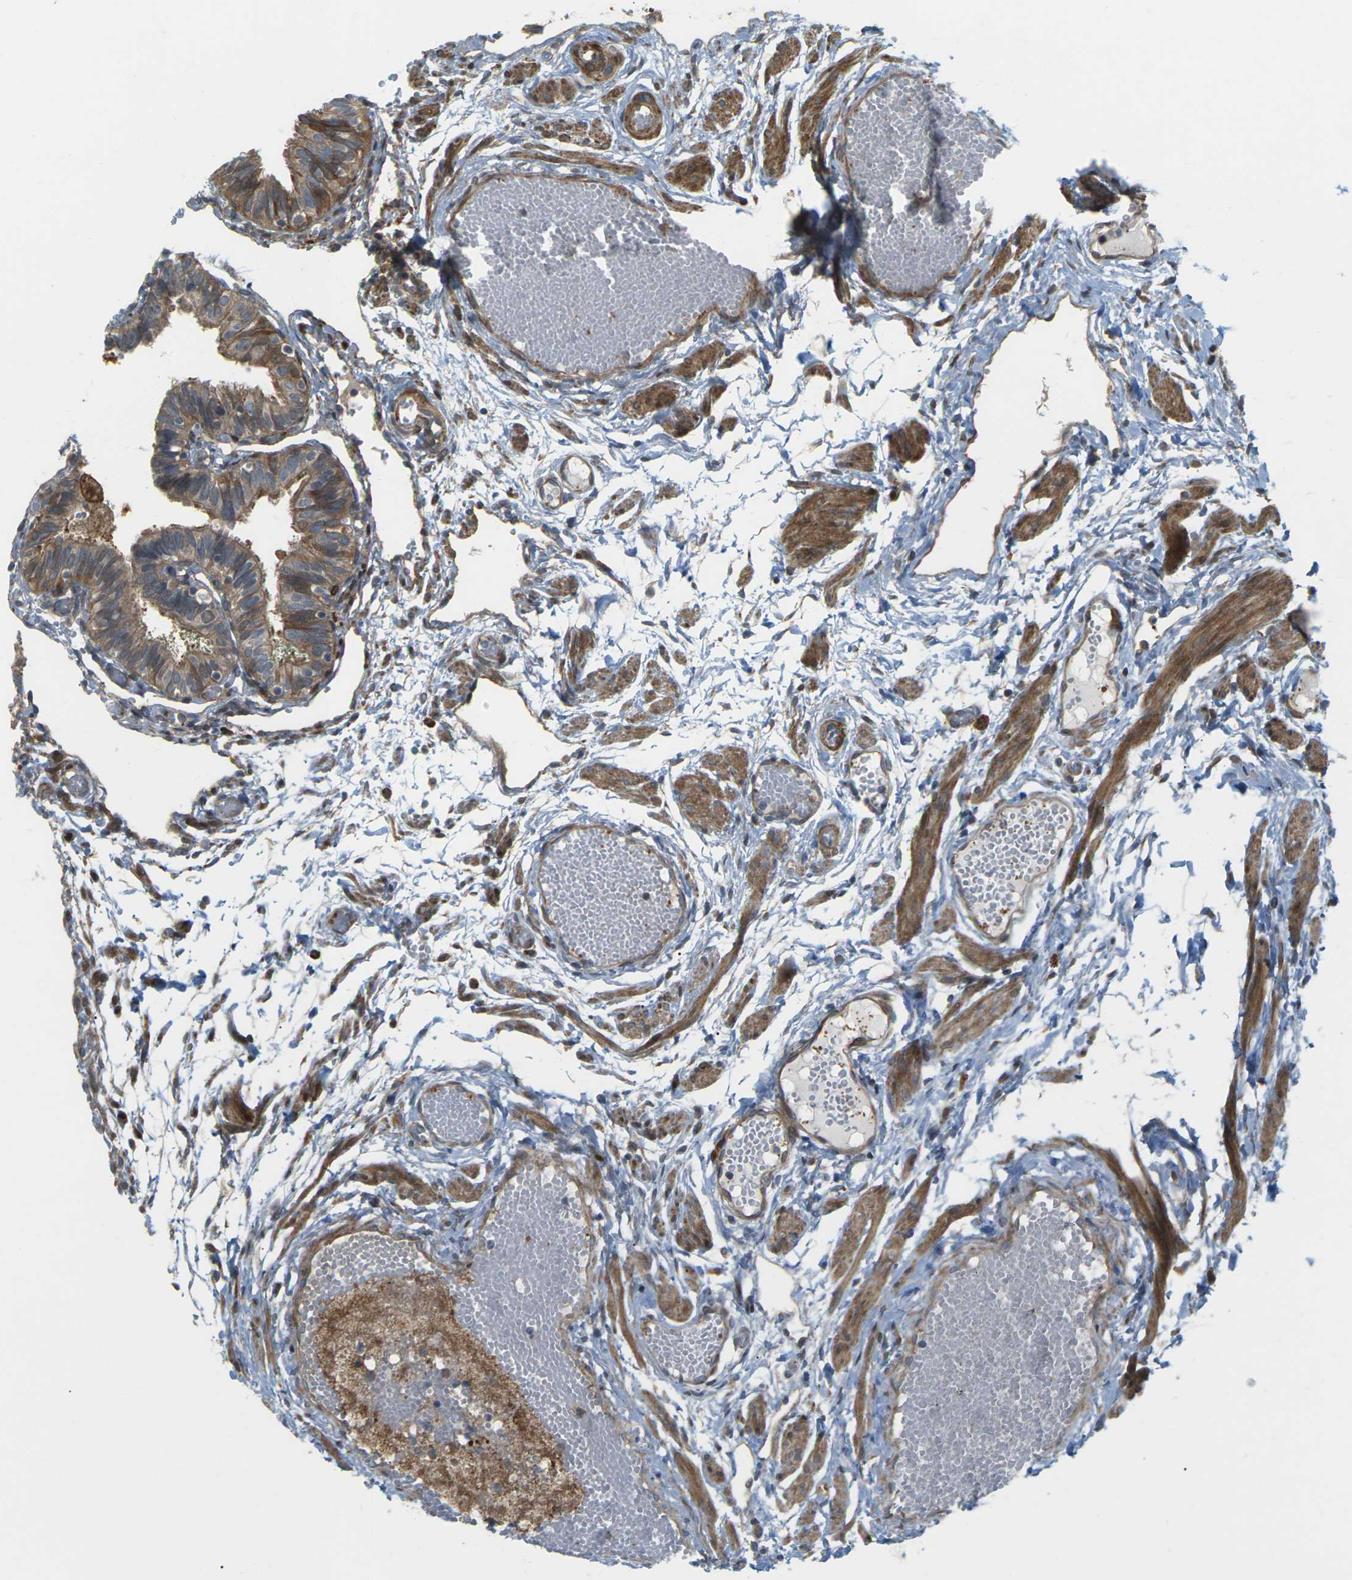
{"staining": {"intensity": "moderate", "quantity": ">75%", "location": "cytoplasmic/membranous"}, "tissue": "fallopian tube", "cell_type": "Glandular cells", "image_type": "normal", "snomed": [{"axis": "morphology", "description": "Normal tissue, NOS"}, {"axis": "topography", "description": "Fallopian tube"}], "caption": "This micrograph demonstrates unremarkable fallopian tube stained with immunohistochemistry (IHC) to label a protein in brown. The cytoplasmic/membranous of glandular cells show moderate positivity for the protein. Nuclei are counter-stained blue.", "gene": "ROBO1", "patient": {"sex": "female", "age": 46}}